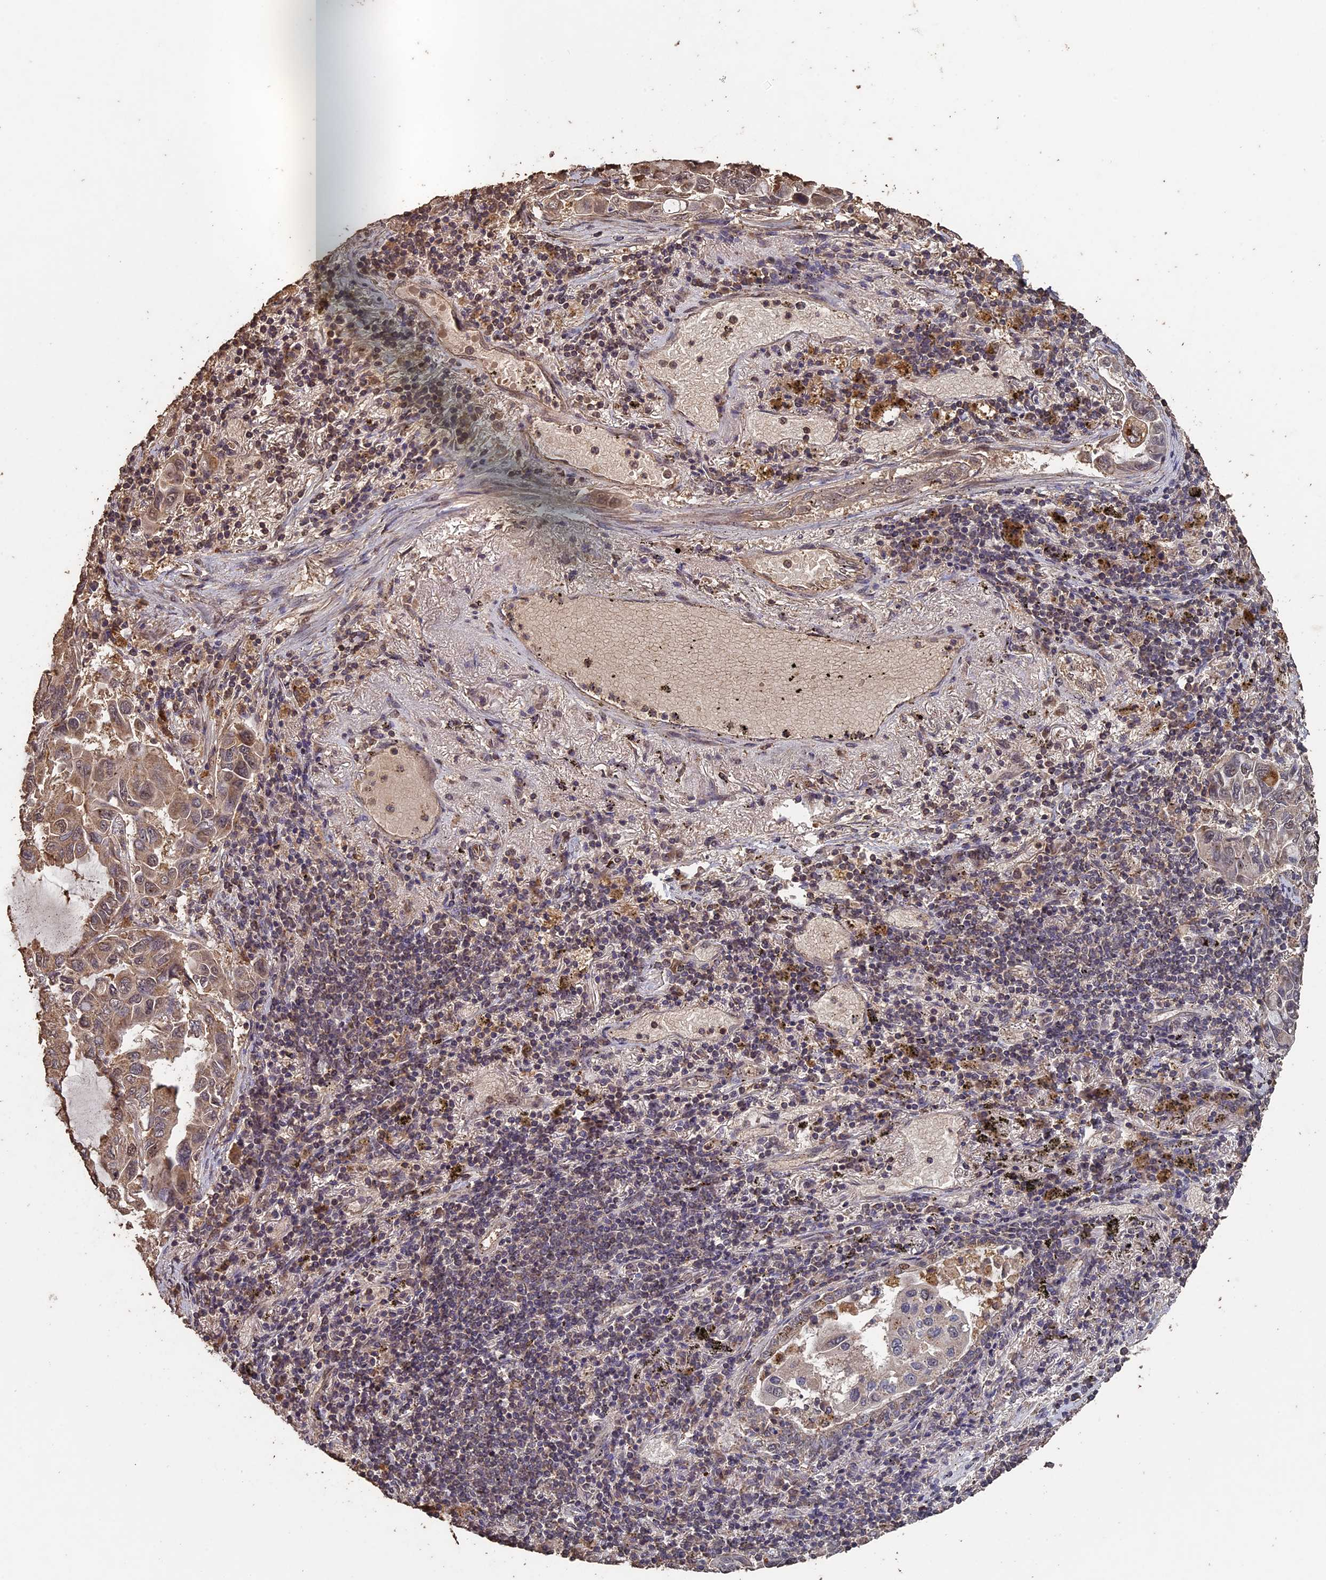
{"staining": {"intensity": "moderate", "quantity": ">75%", "location": "cytoplasmic/membranous"}, "tissue": "lung cancer", "cell_type": "Tumor cells", "image_type": "cancer", "snomed": [{"axis": "morphology", "description": "Adenocarcinoma, NOS"}, {"axis": "topography", "description": "Lung"}], "caption": "IHC (DAB) staining of human lung cancer reveals moderate cytoplasmic/membranous protein staining in approximately >75% of tumor cells.", "gene": "HUNK", "patient": {"sex": "male", "age": 64}}